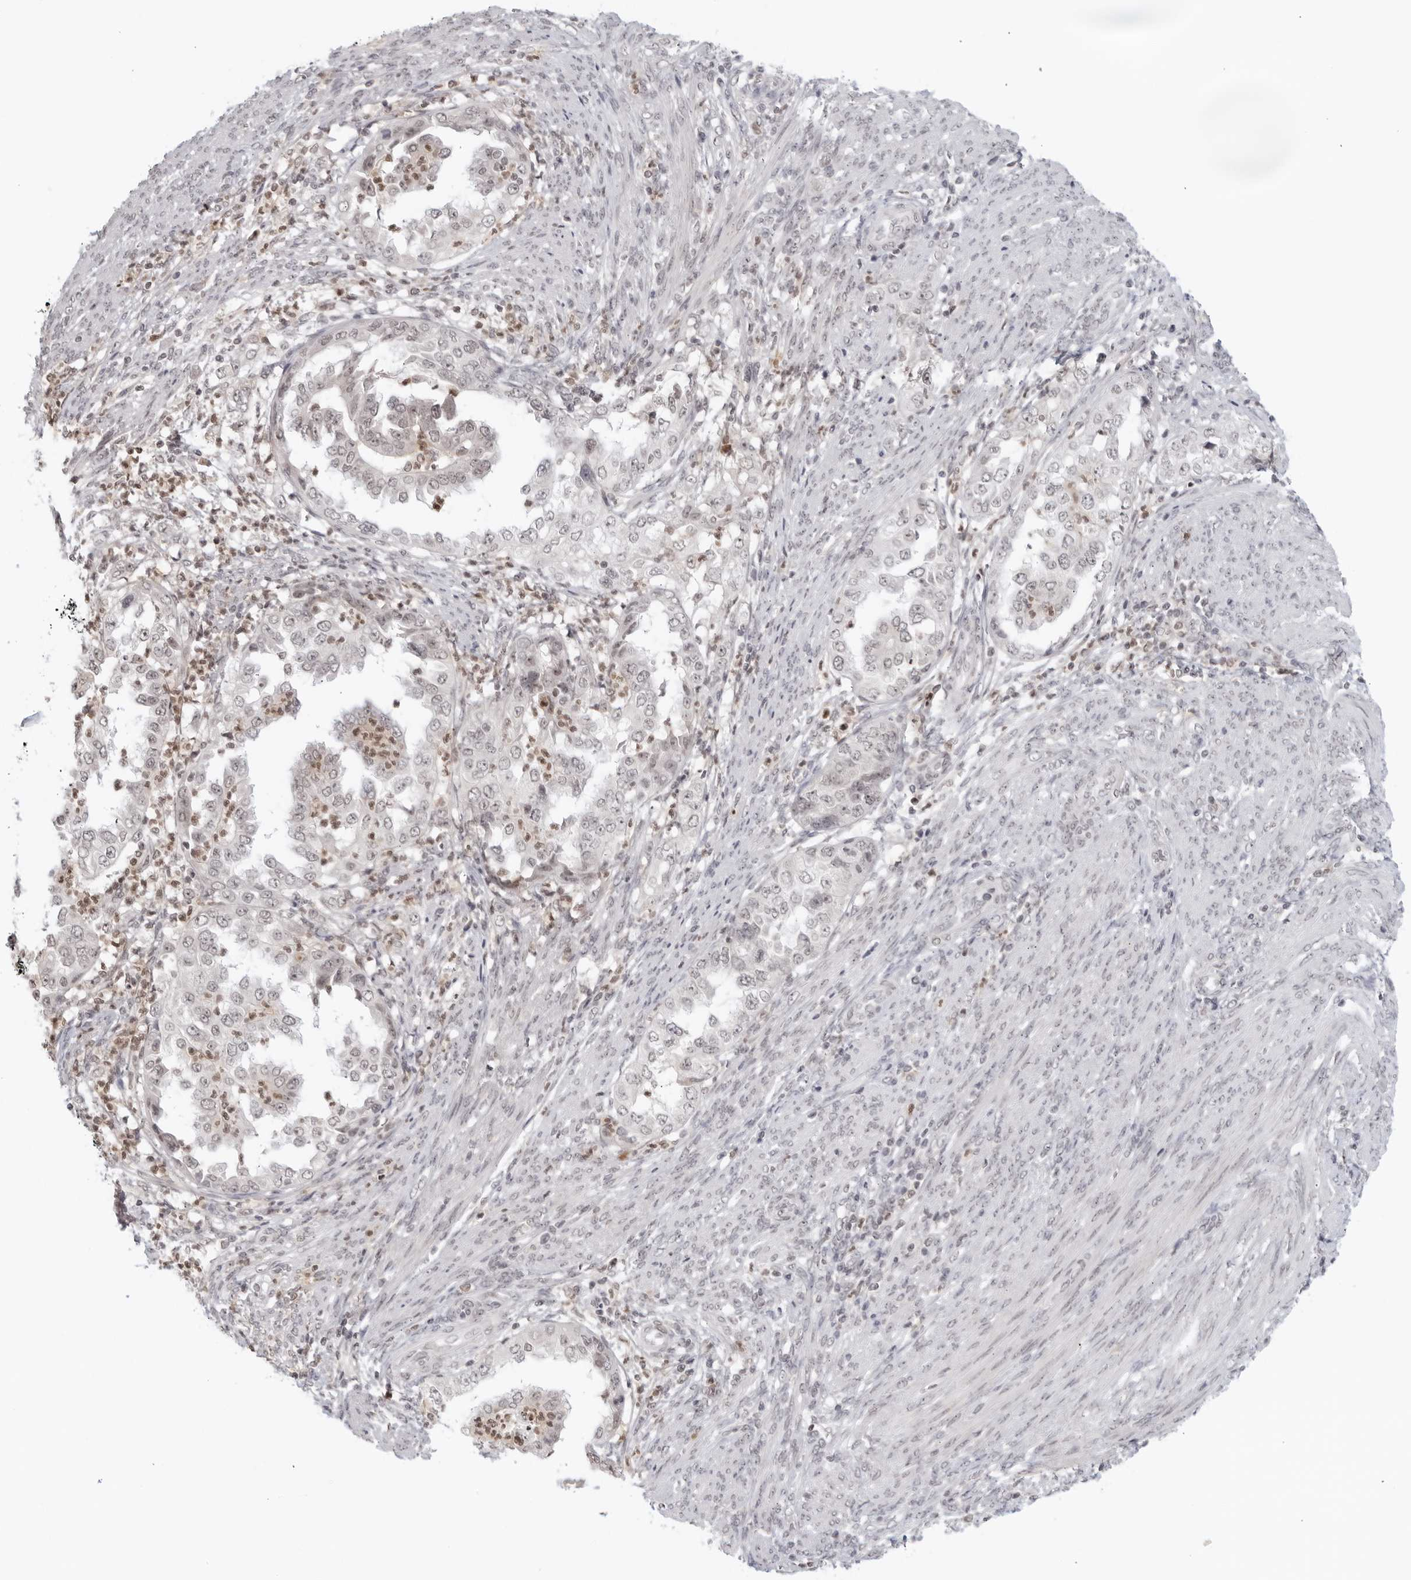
{"staining": {"intensity": "negative", "quantity": "none", "location": "none"}, "tissue": "endometrial cancer", "cell_type": "Tumor cells", "image_type": "cancer", "snomed": [{"axis": "morphology", "description": "Adenocarcinoma, NOS"}, {"axis": "topography", "description": "Endometrium"}], "caption": "The IHC histopathology image has no significant expression in tumor cells of adenocarcinoma (endometrial) tissue.", "gene": "RAB11FIP3", "patient": {"sex": "female", "age": 85}}